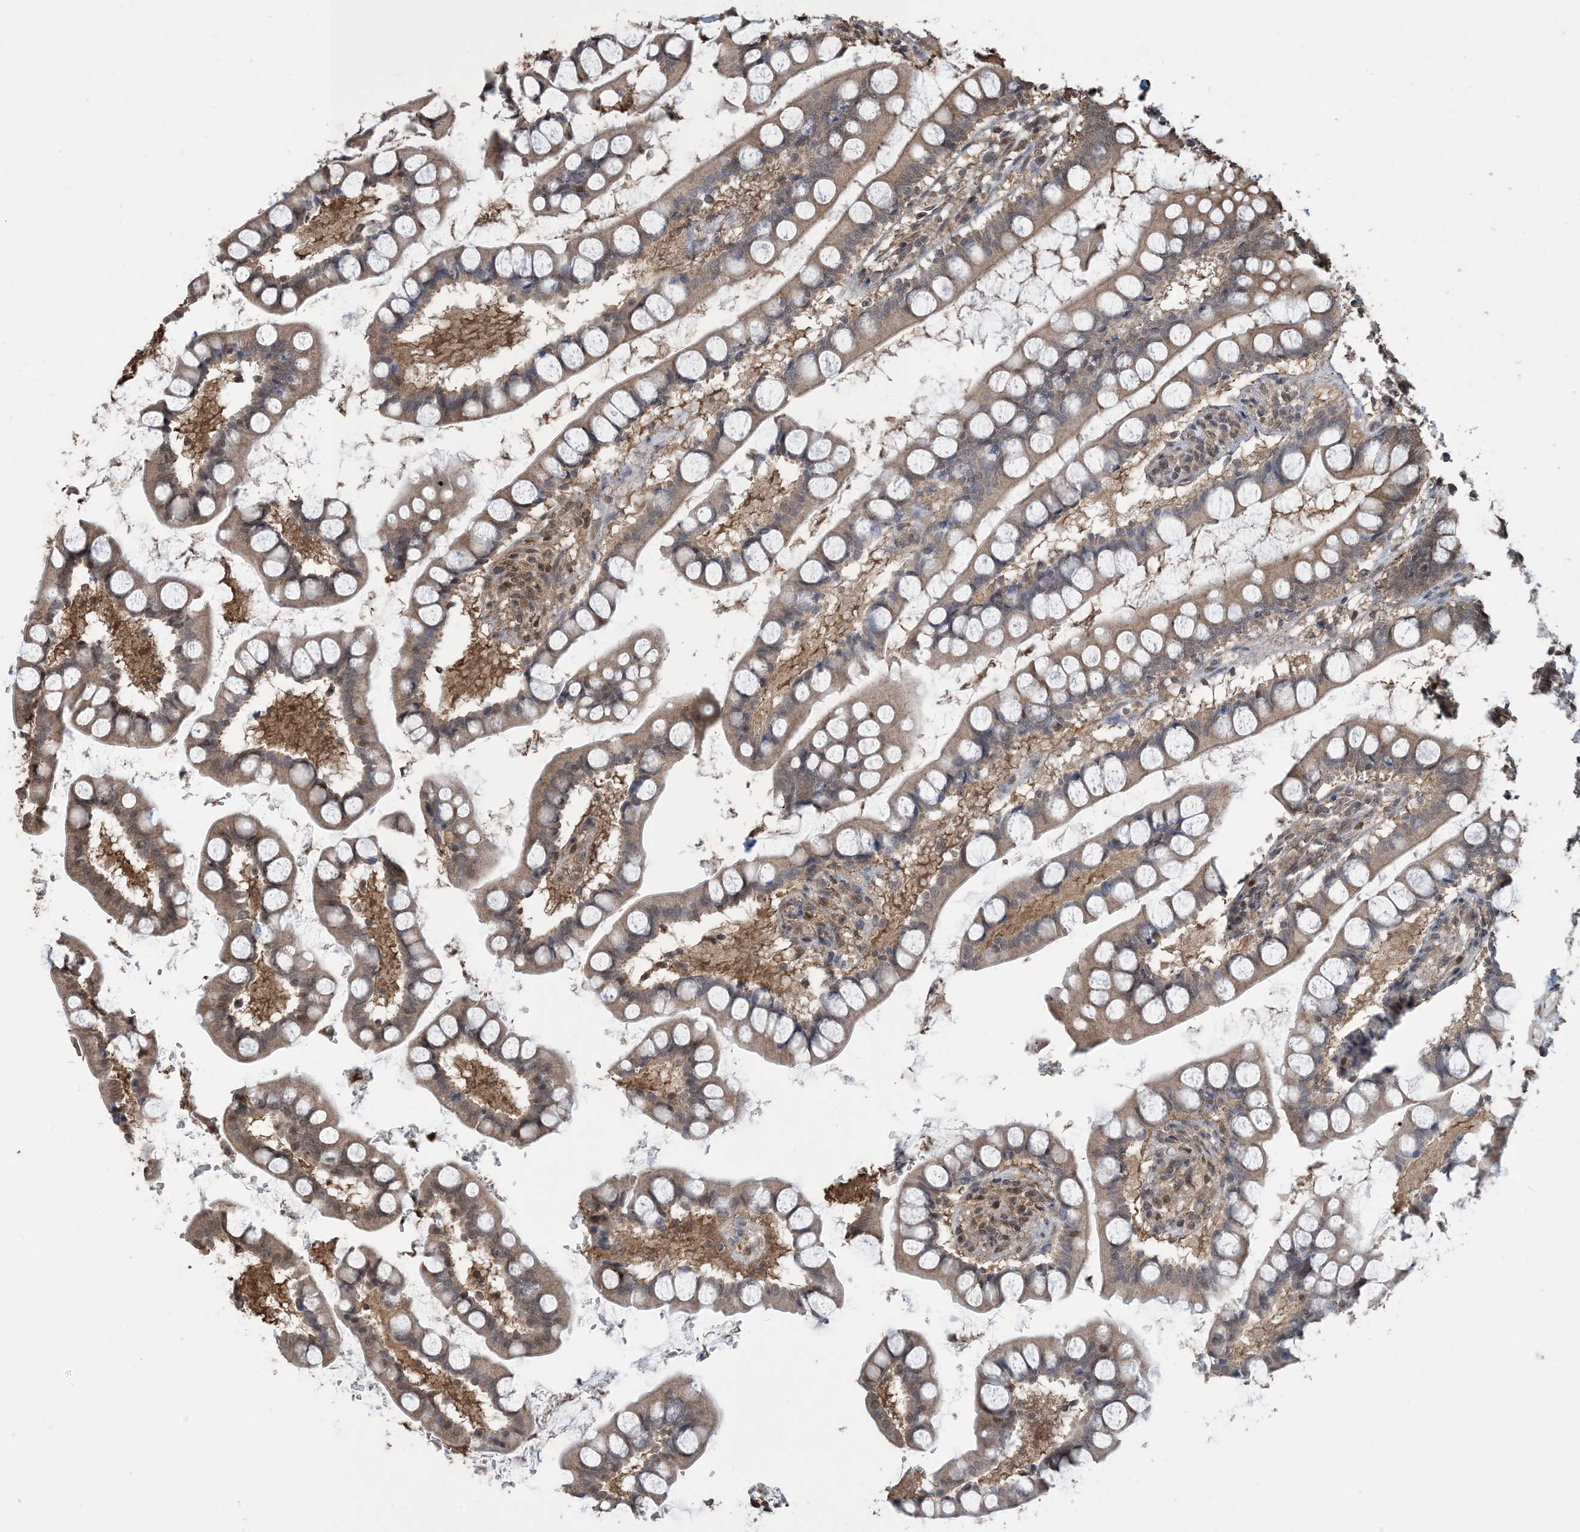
{"staining": {"intensity": "moderate", "quantity": "25%-75%", "location": "cytoplasmic/membranous"}, "tissue": "small intestine", "cell_type": "Glandular cells", "image_type": "normal", "snomed": [{"axis": "morphology", "description": "Normal tissue, NOS"}, {"axis": "topography", "description": "Small intestine"}], "caption": "DAB immunohistochemical staining of normal human small intestine shows moderate cytoplasmic/membranous protein positivity in about 25%-75% of glandular cells. Using DAB (3,3'-diaminobenzidine) (brown) and hematoxylin (blue) stains, captured at high magnification using brightfield microscopy.", "gene": "HSPA1A", "patient": {"sex": "male", "age": 52}}